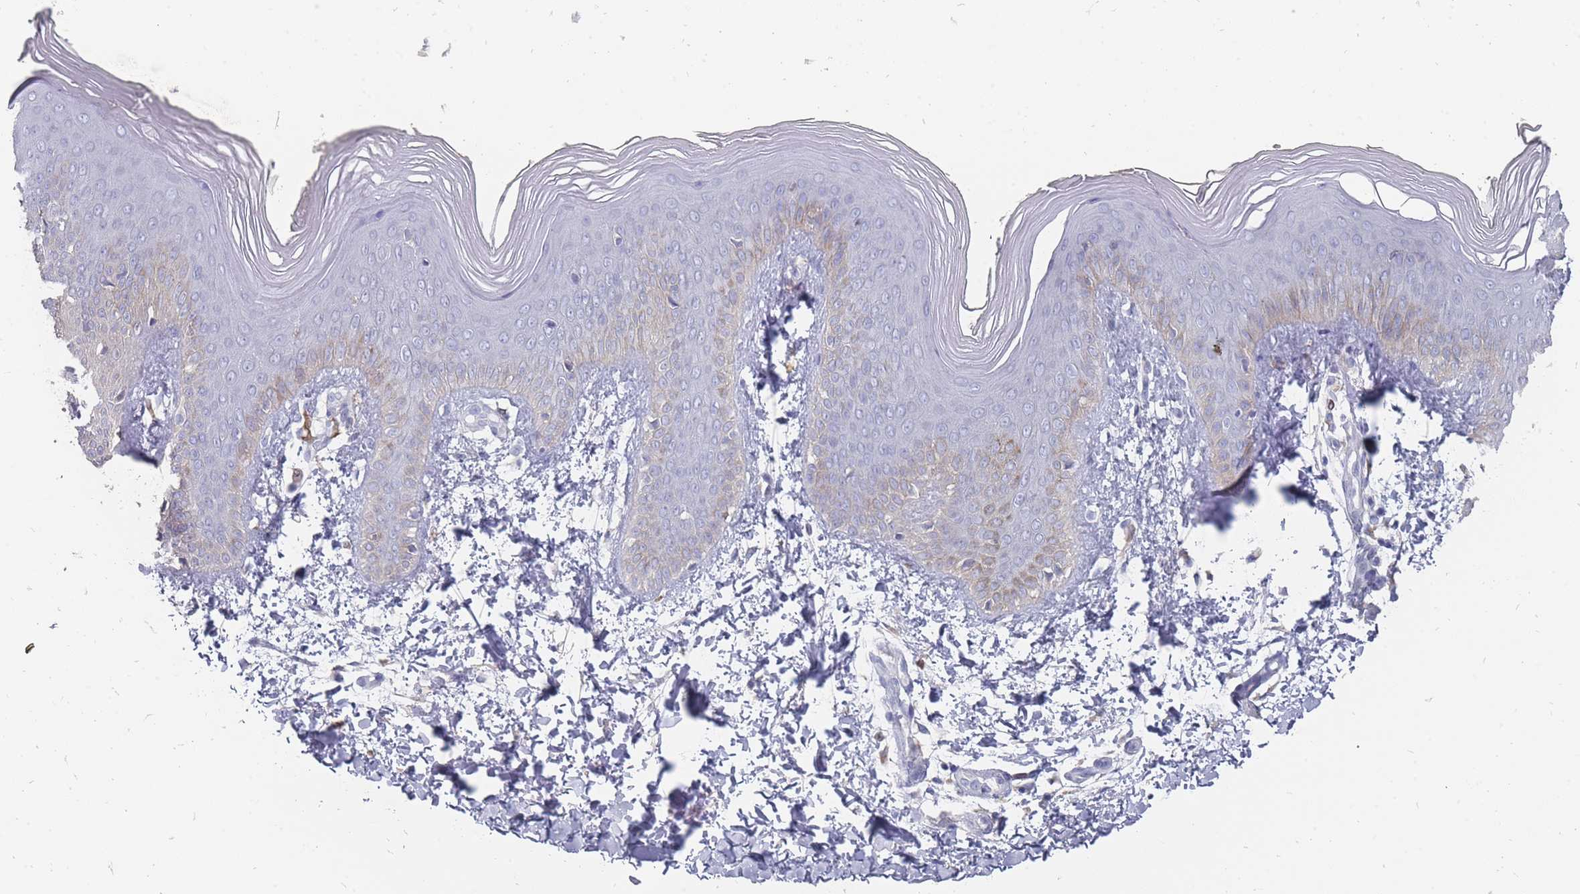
{"staining": {"intensity": "weak", "quantity": "<25%", "location": "cytoplasmic/membranous"}, "tissue": "skin", "cell_type": "Epidermal cells", "image_type": "normal", "snomed": [{"axis": "morphology", "description": "Normal tissue, NOS"}, {"axis": "morphology", "description": "Inflammation, NOS"}, {"axis": "topography", "description": "Soft tissue"}, {"axis": "topography", "description": "Anal"}], "caption": "Immunohistochemistry (IHC) of normal skin displays no staining in epidermal cells.", "gene": "OTULINL", "patient": {"sex": "female", "age": 15}}